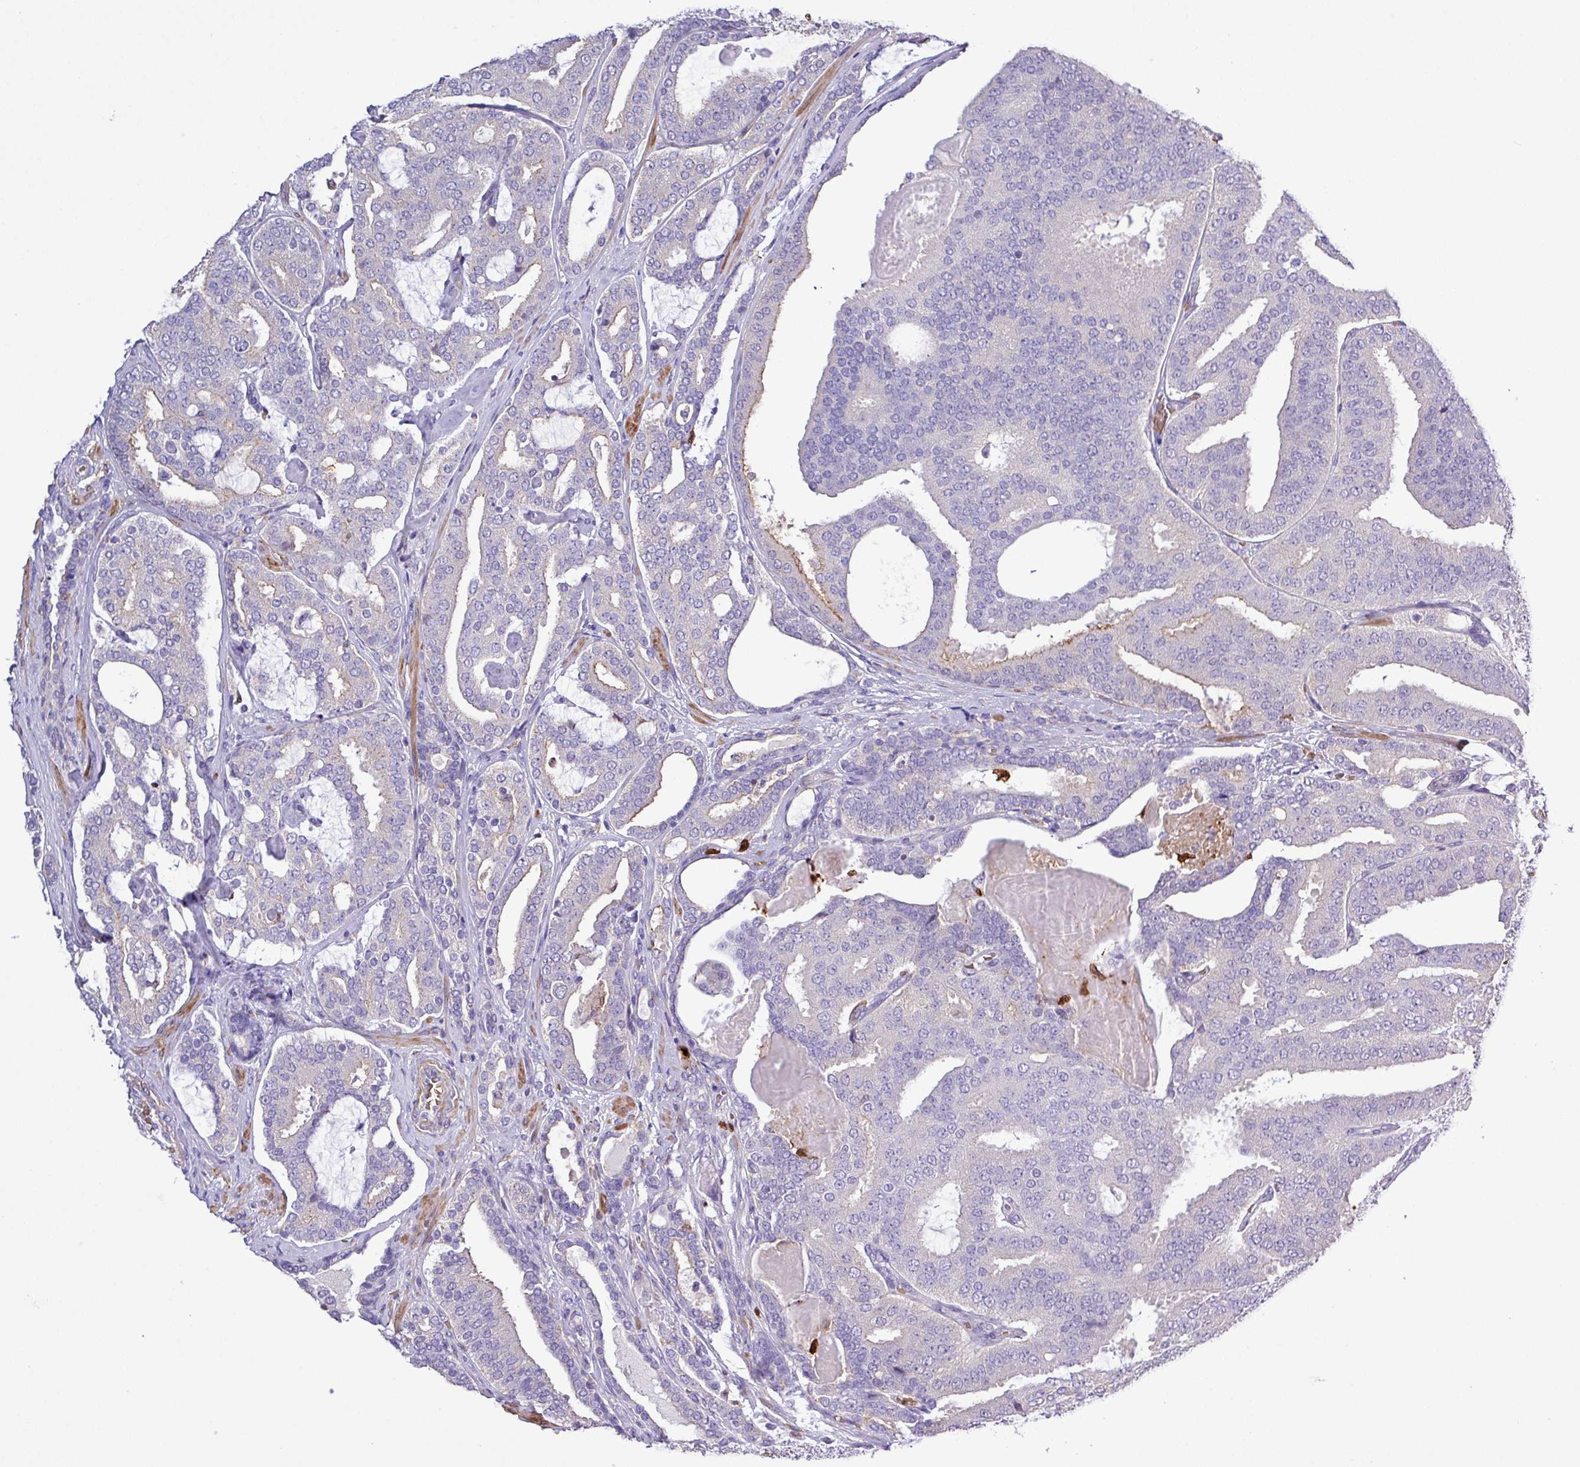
{"staining": {"intensity": "negative", "quantity": "none", "location": "none"}, "tissue": "prostate cancer", "cell_type": "Tumor cells", "image_type": "cancer", "snomed": [{"axis": "morphology", "description": "Adenocarcinoma, High grade"}, {"axis": "topography", "description": "Prostate"}], "caption": "IHC image of neoplastic tissue: prostate cancer (adenocarcinoma (high-grade)) stained with DAB exhibits no significant protein positivity in tumor cells.", "gene": "MGAT4B", "patient": {"sex": "male", "age": 65}}